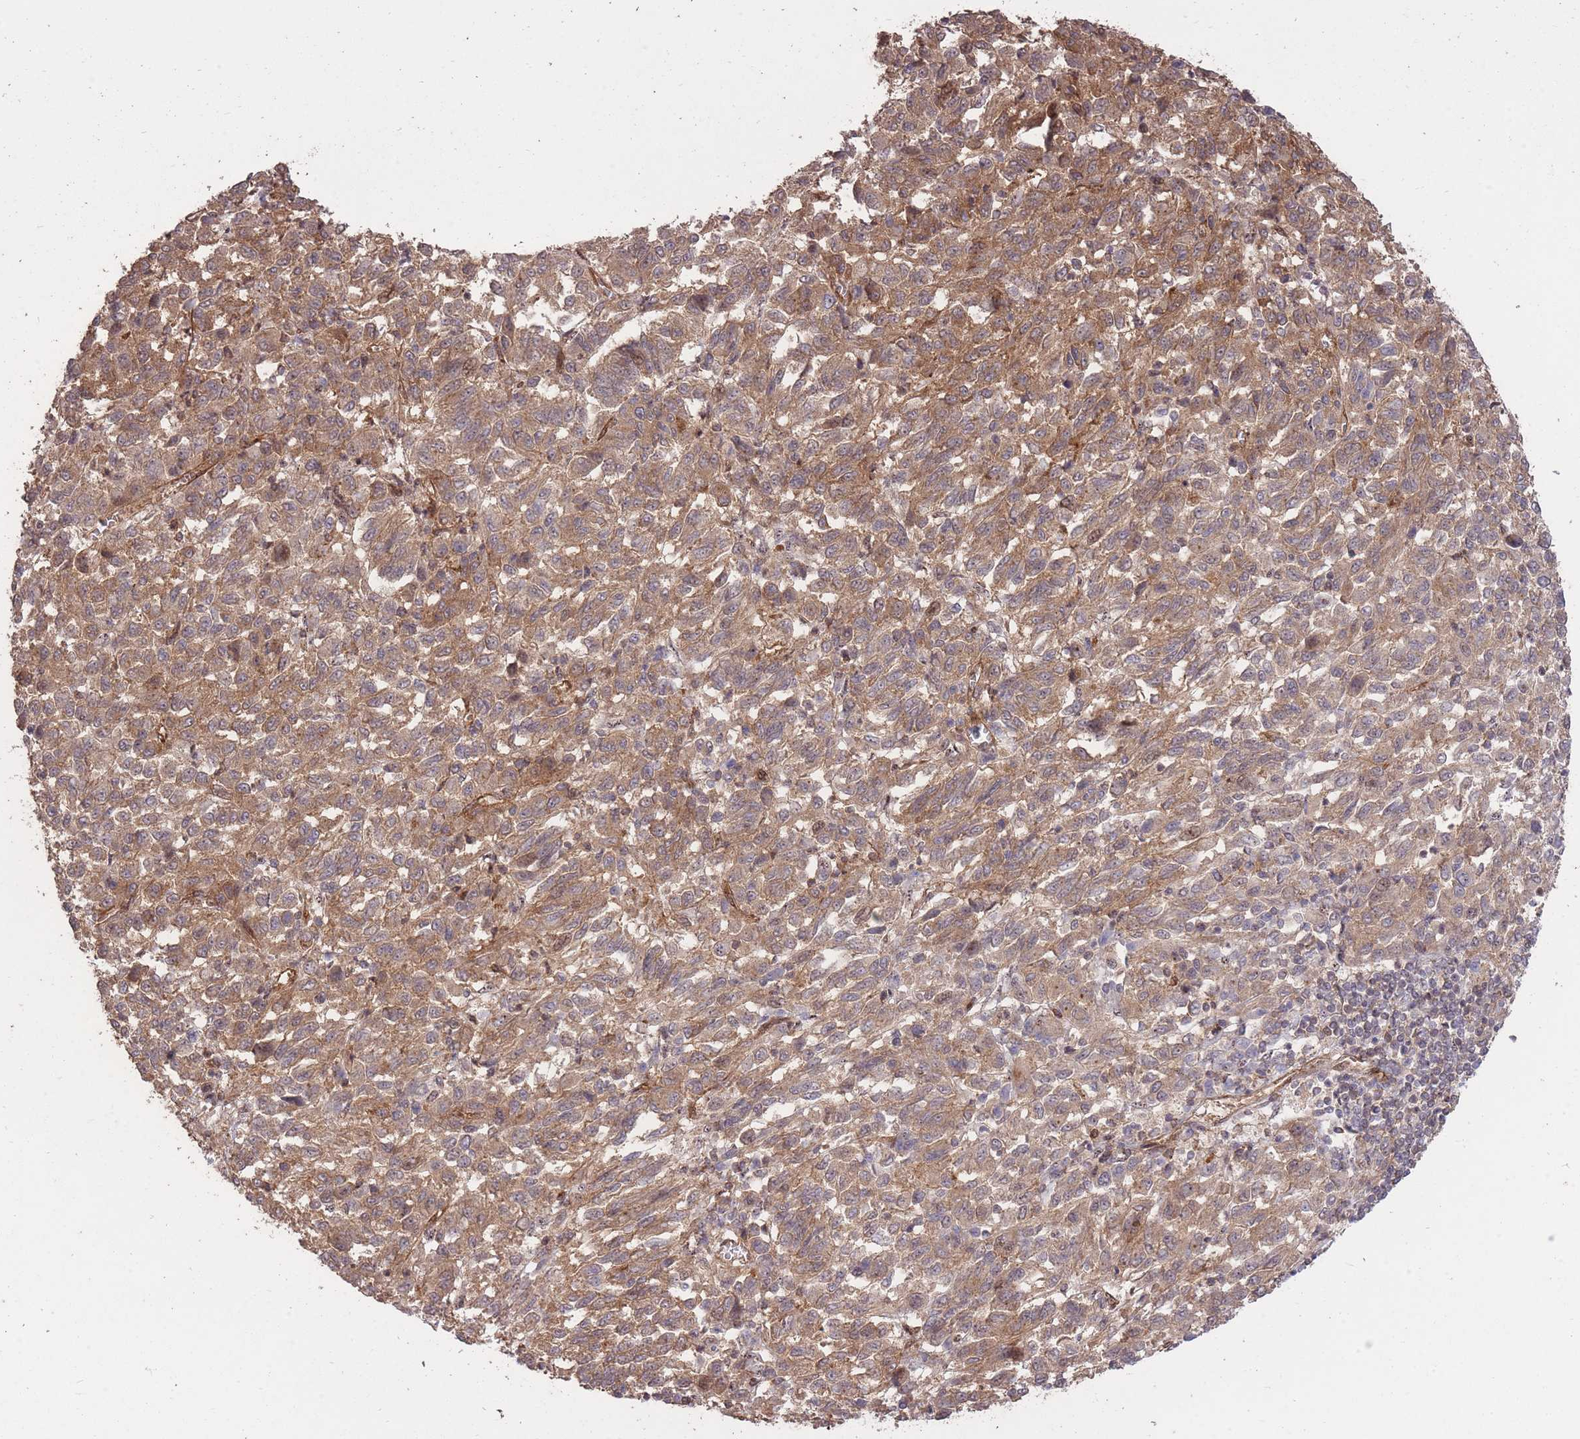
{"staining": {"intensity": "moderate", "quantity": ">75%", "location": "cytoplasmic/membranous"}, "tissue": "melanoma", "cell_type": "Tumor cells", "image_type": "cancer", "snomed": [{"axis": "morphology", "description": "Malignant melanoma, Metastatic site"}, {"axis": "topography", "description": "Lung"}], "caption": "A brown stain labels moderate cytoplasmic/membranous expression of a protein in human melanoma tumor cells.", "gene": "PLD1", "patient": {"sex": "male", "age": 64}}